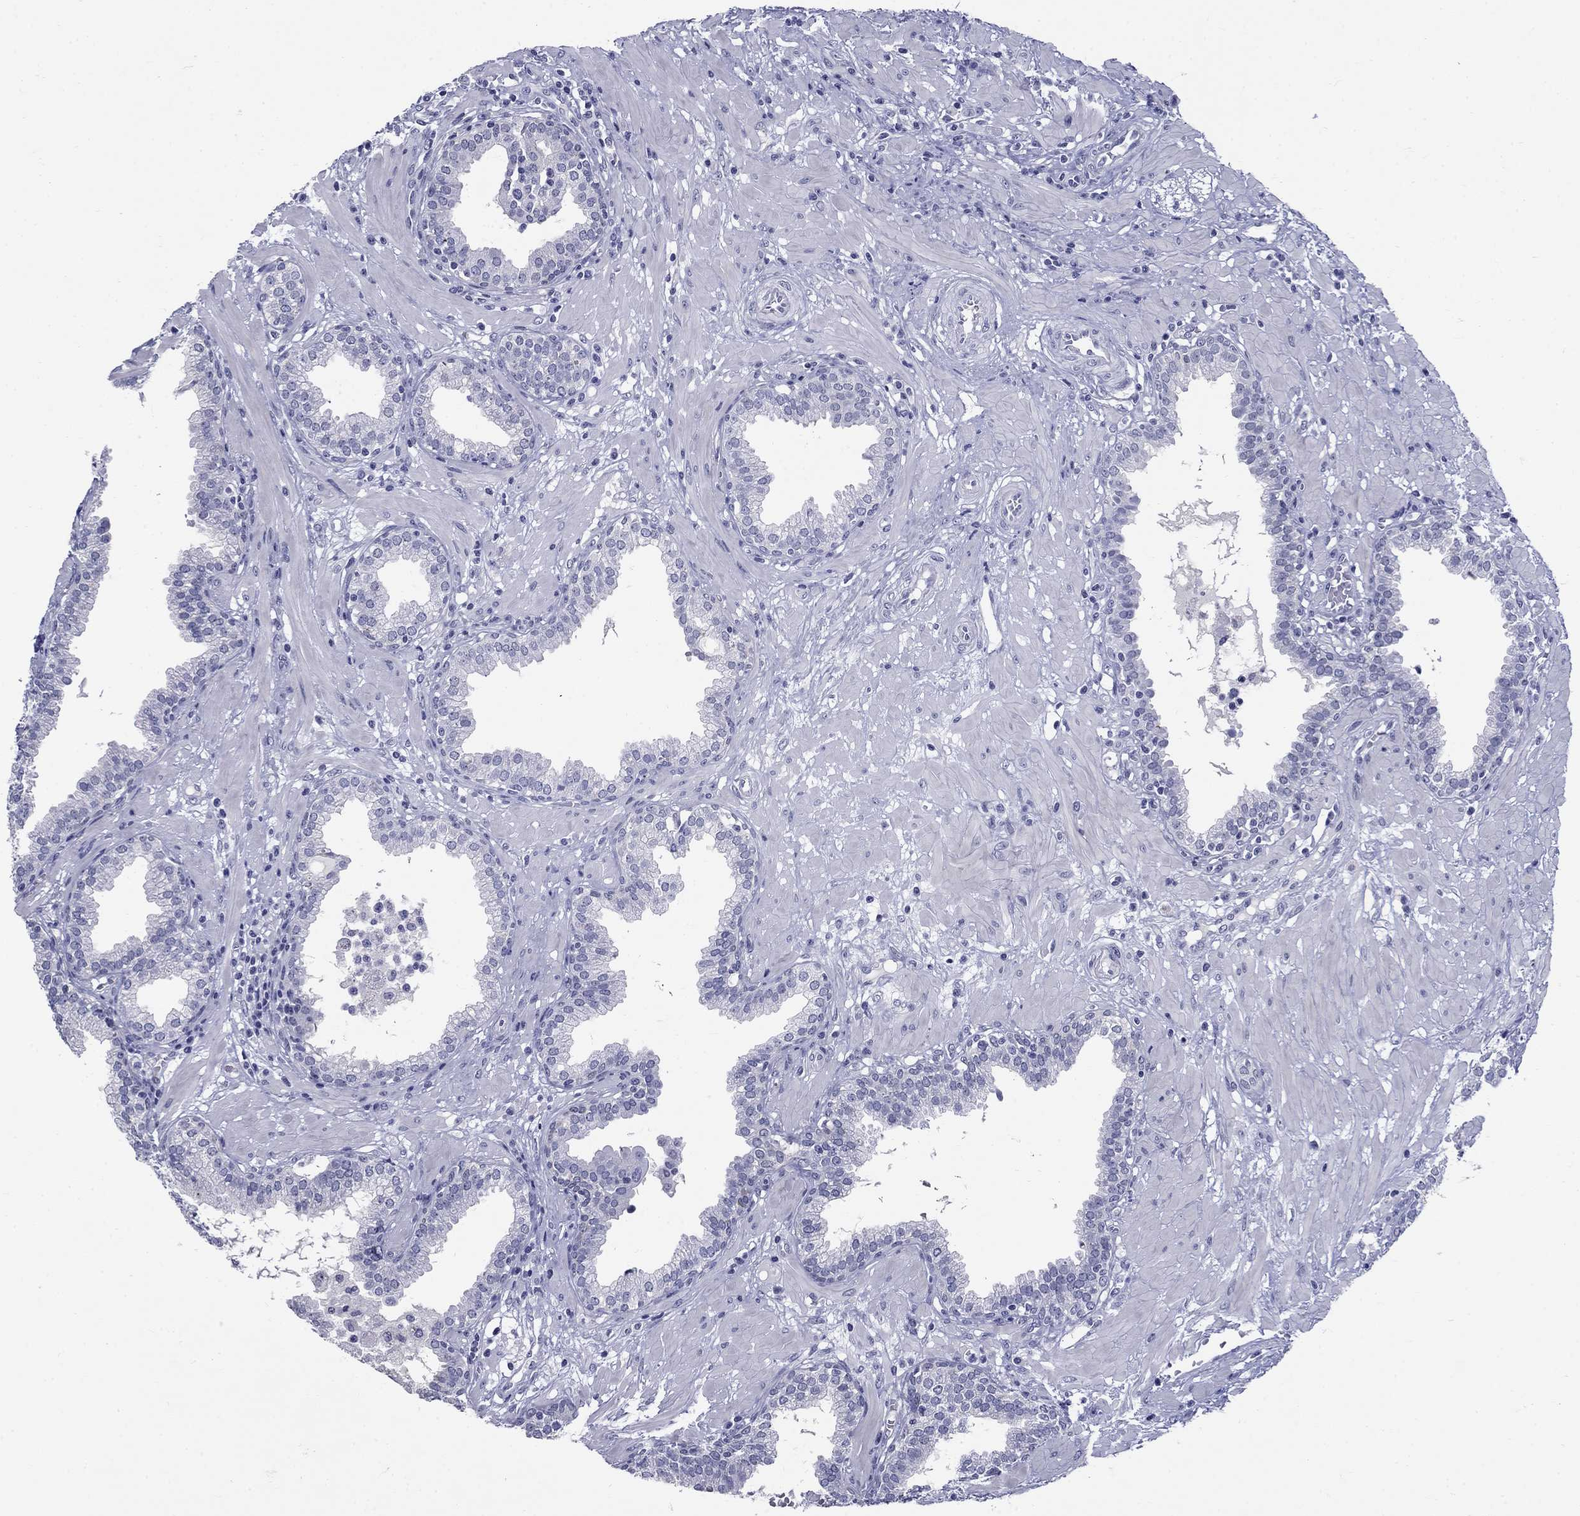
{"staining": {"intensity": "negative", "quantity": "none", "location": "none"}, "tissue": "prostate", "cell_type": "Glandular cells", "image_type": "normal", "snomed": [{"axis": "morphology", "description": "Normal tissue, NOS"}, {"axis": "topography", "description": "Prostate"}], "caption": "Immunohistochemistry image of unremarkable human prostate stained for a protein (brown), which shows no staining in glandular cells.", "gene": "C4orf19", "patient": {"sex": "male", "age": 64}}